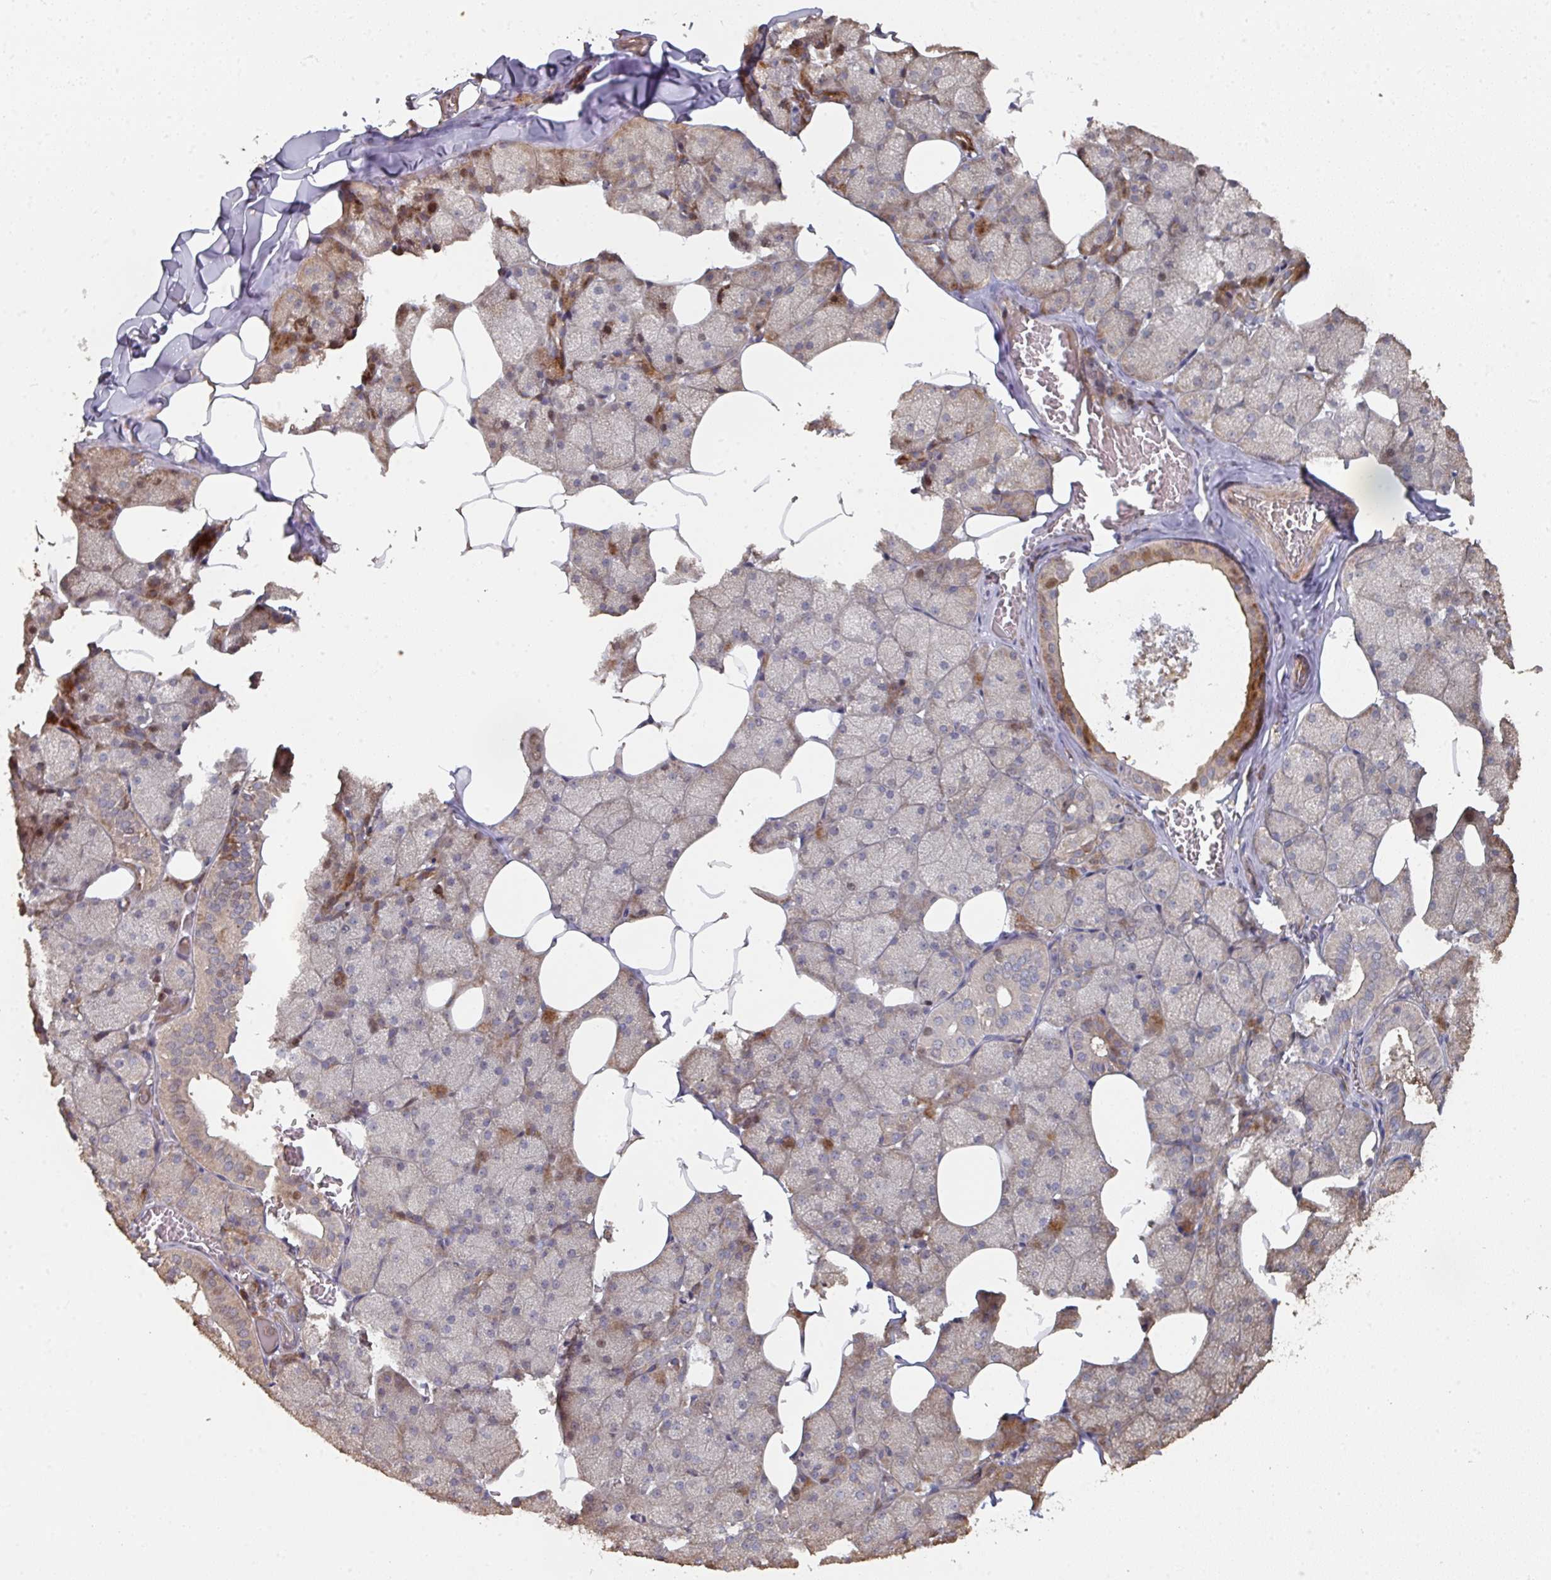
{"staining": {"intensity": "moderate", "quantity": "25%-75%", "location": "cytoplasmic/membranous,nuclear"}, "tissue": "salivary gland", "cell_type": "Glandular cells", "image_type": "normal", "snomed": [{"axis": "morphology", "description": "Normal tissue, NOS"}, {"axis": "topography", "description": "Salivary gland"}, {"axis": "topography", "description": "Peripheral nerve tissue"}], "caption": "Unremarkable salivary gland shows moderate cytoplasmic/membranous,nuclear staining in about 25%-75% of glandular cells The staining is performed using DAB brown chromogen to label protein expression. The nuclei are counter-stained blue using hematoxylin..", "gene": "CA7", "patient": {"sex": "male", "age": 38}}